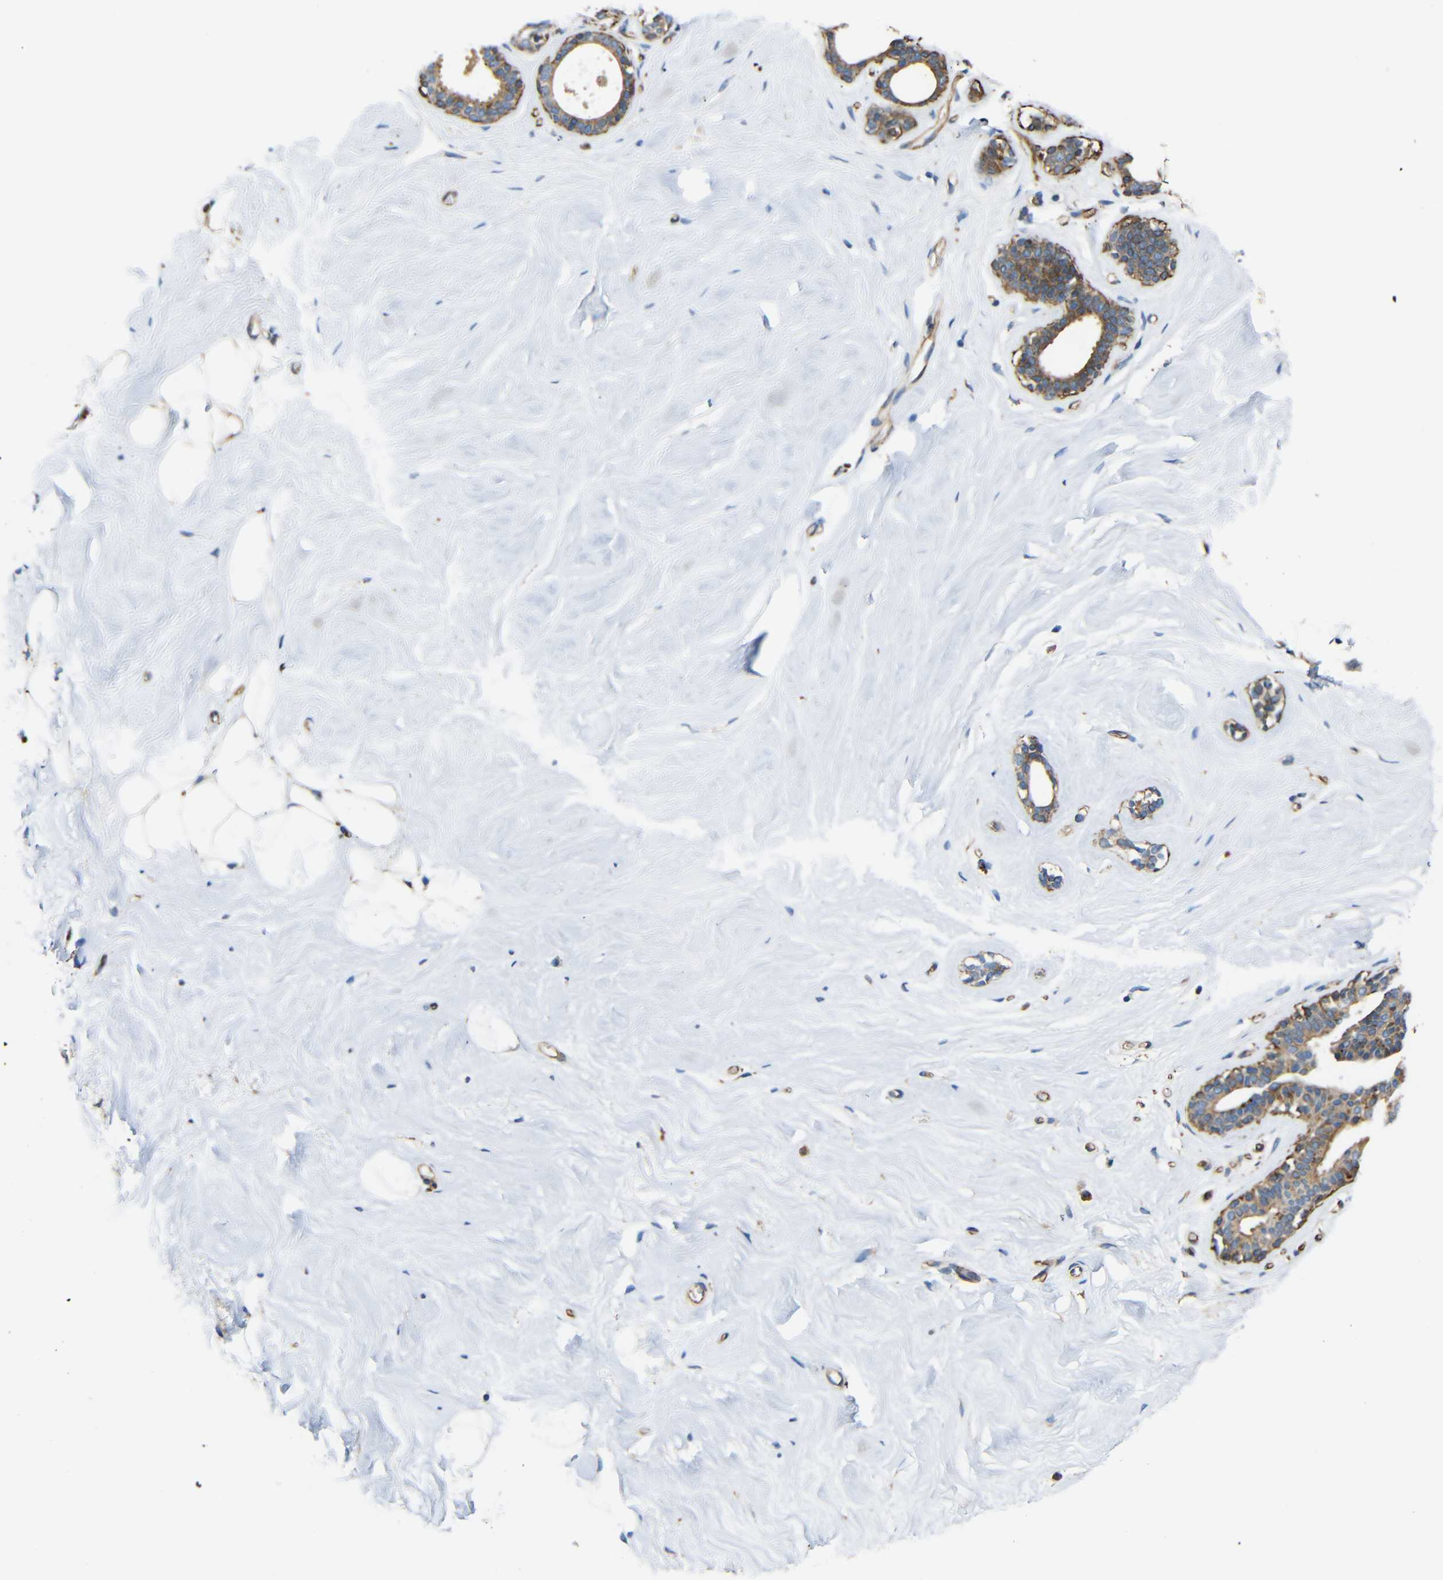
{"staining": {"intensity": "negative", "quantity": "none", "location": "none"}, "tissue": "breast", "cell_type": "Adipocytes", "image_type": "normal", "snomed": [{"axis": "morphology", "description": "Normal tissue, NOS"}, {"axis": "topography", "description": "Breast"}], "caption": "An immunohistochemistry image of unremarkable breast is shown. There is no staining in adipocytes of breast.", "gene": "IGSF10", "patient": {"sex": "female", "age": 75}}